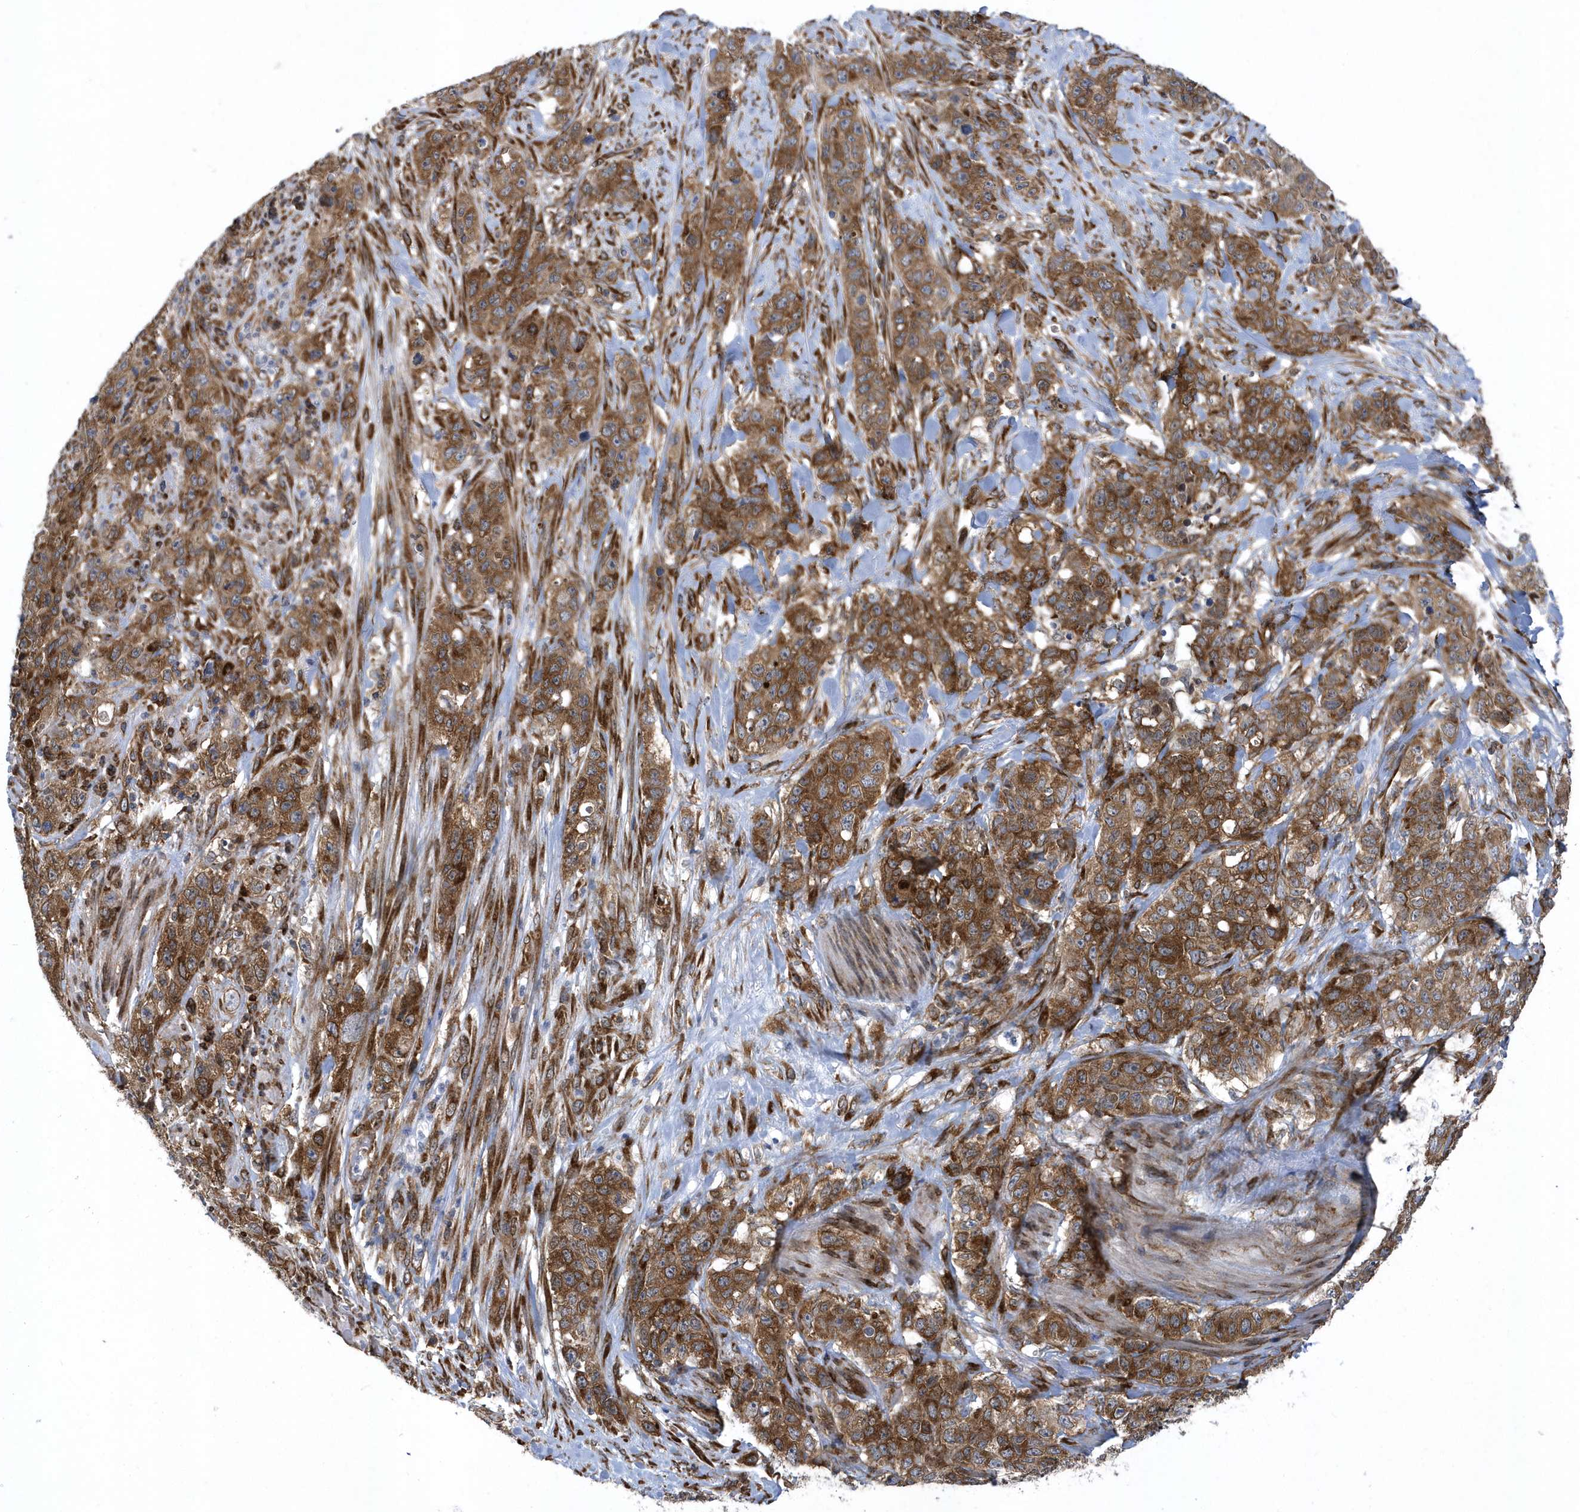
{"staining": {"intensity": "moderate", "quantity": ">75%", "location": "cytoplasmic/membranous"}, "tissue": "stomach cancer", "cell_type": "Tumor cells", "image_type": "cancer", "snomed": [{"axis": "morphology", "description": "Adenocarcinoma, NOS"}, {"axis": "topography", "description": "Stomach"}], "caption": "IHC histopathology image of human stomach adenocarcinoma stained for a protein (brown), which demonstrates medium levels of moderate cytoplasmic/membranous positivity in about >75% of tumor cells.", "gene": "PHF1", "patient": {"sex": "male", "age": 48}}